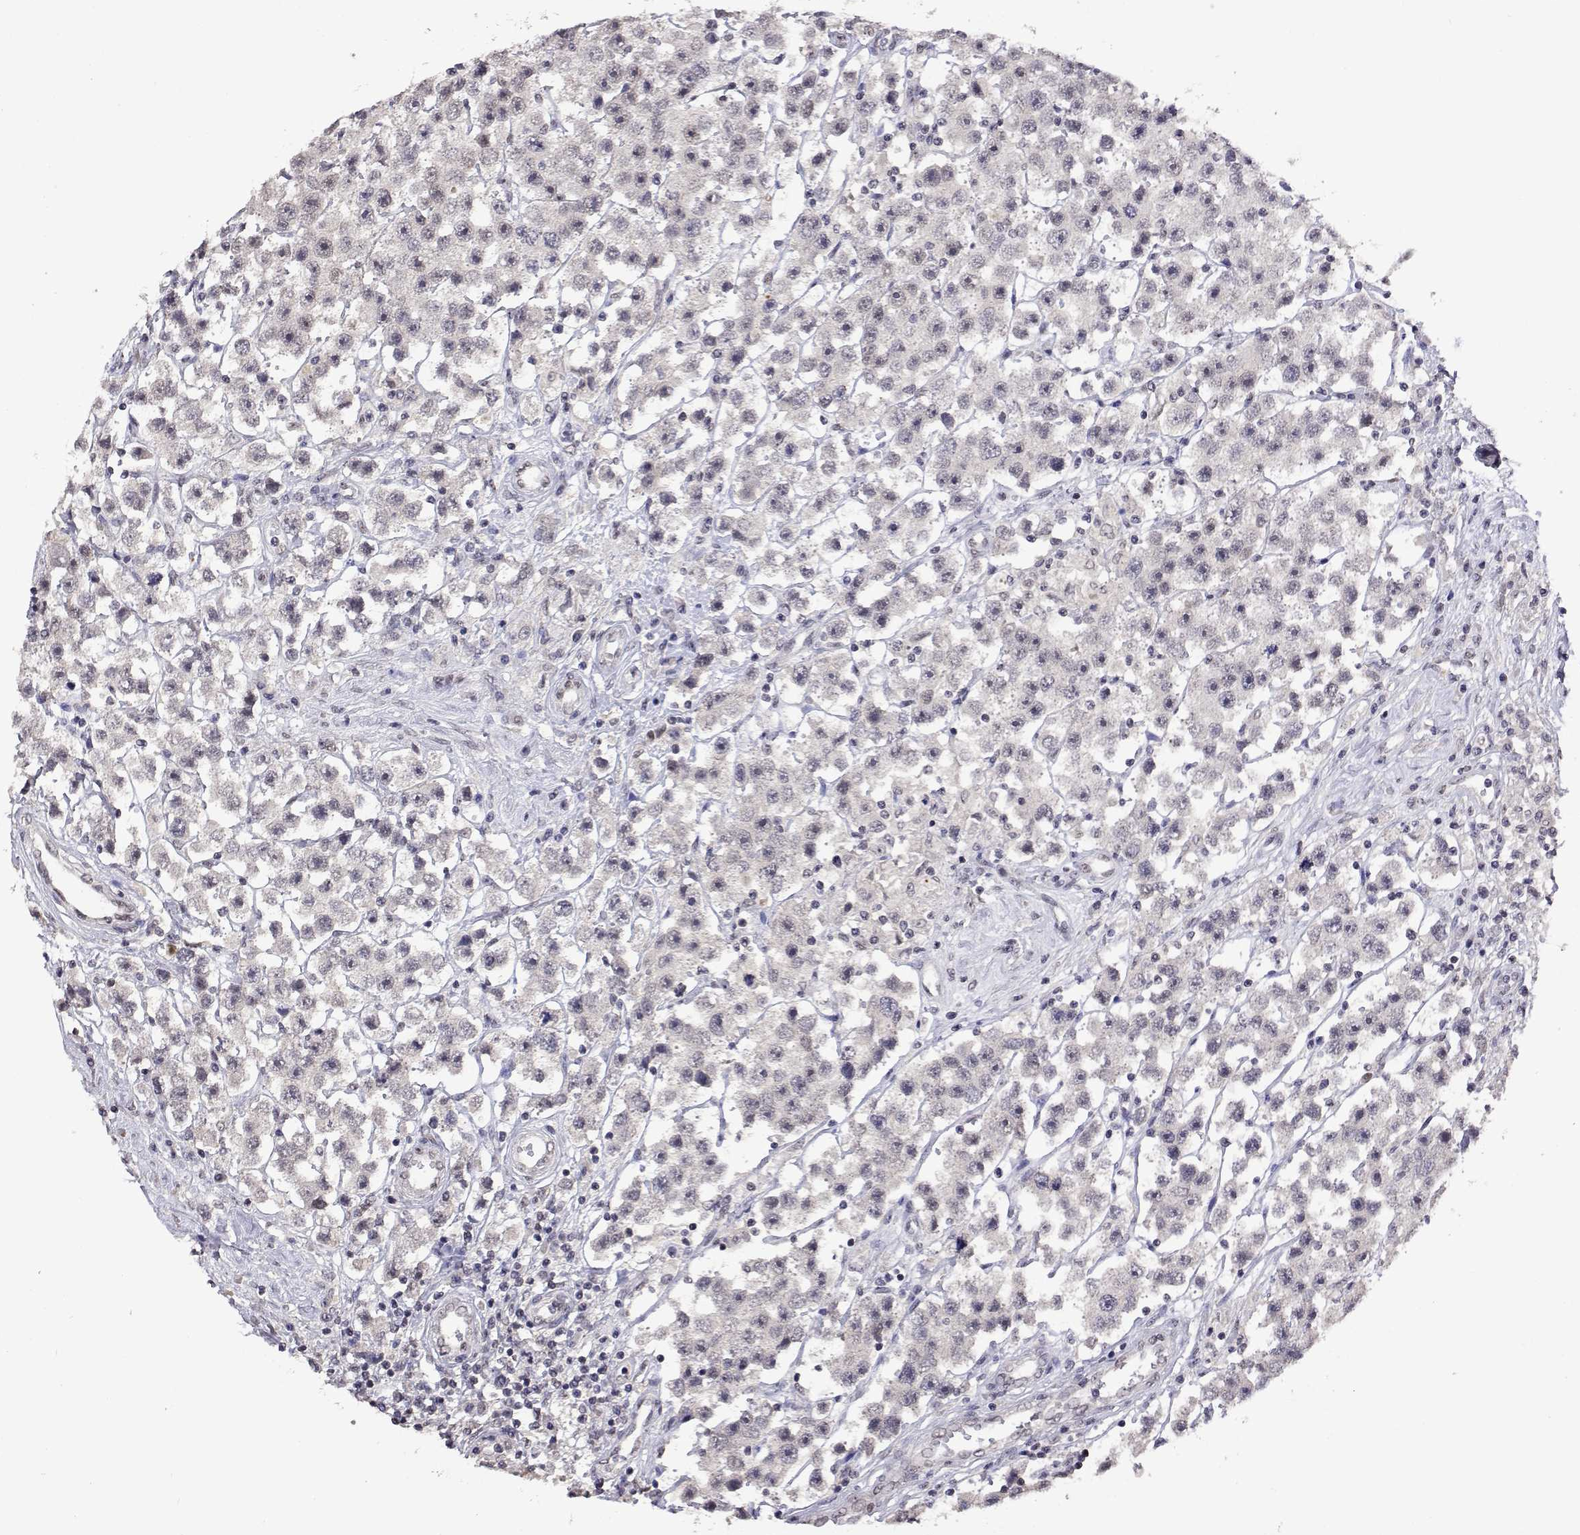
{"staining": {"intensity": "negative", "quantity": "none", "location": "none"}, "tissue": "testis cancer", "cell_type": "Tumor cells", "image_type": "cancer", "snomed": [{"axis": "morphology", "description": "Seminoma, NOS"}, {"axis": "topography", "description": "Testis"}], "caption": "Protein analysis of testis cancer (seminoma) exhibits no significant positivity in tumor cells. (Brightfield microscopy of DAB immunohistochemistry (IHC) at high magnification).", "gene": "HNRNPA0", "patient": {"sex": "male", "age": 45}}